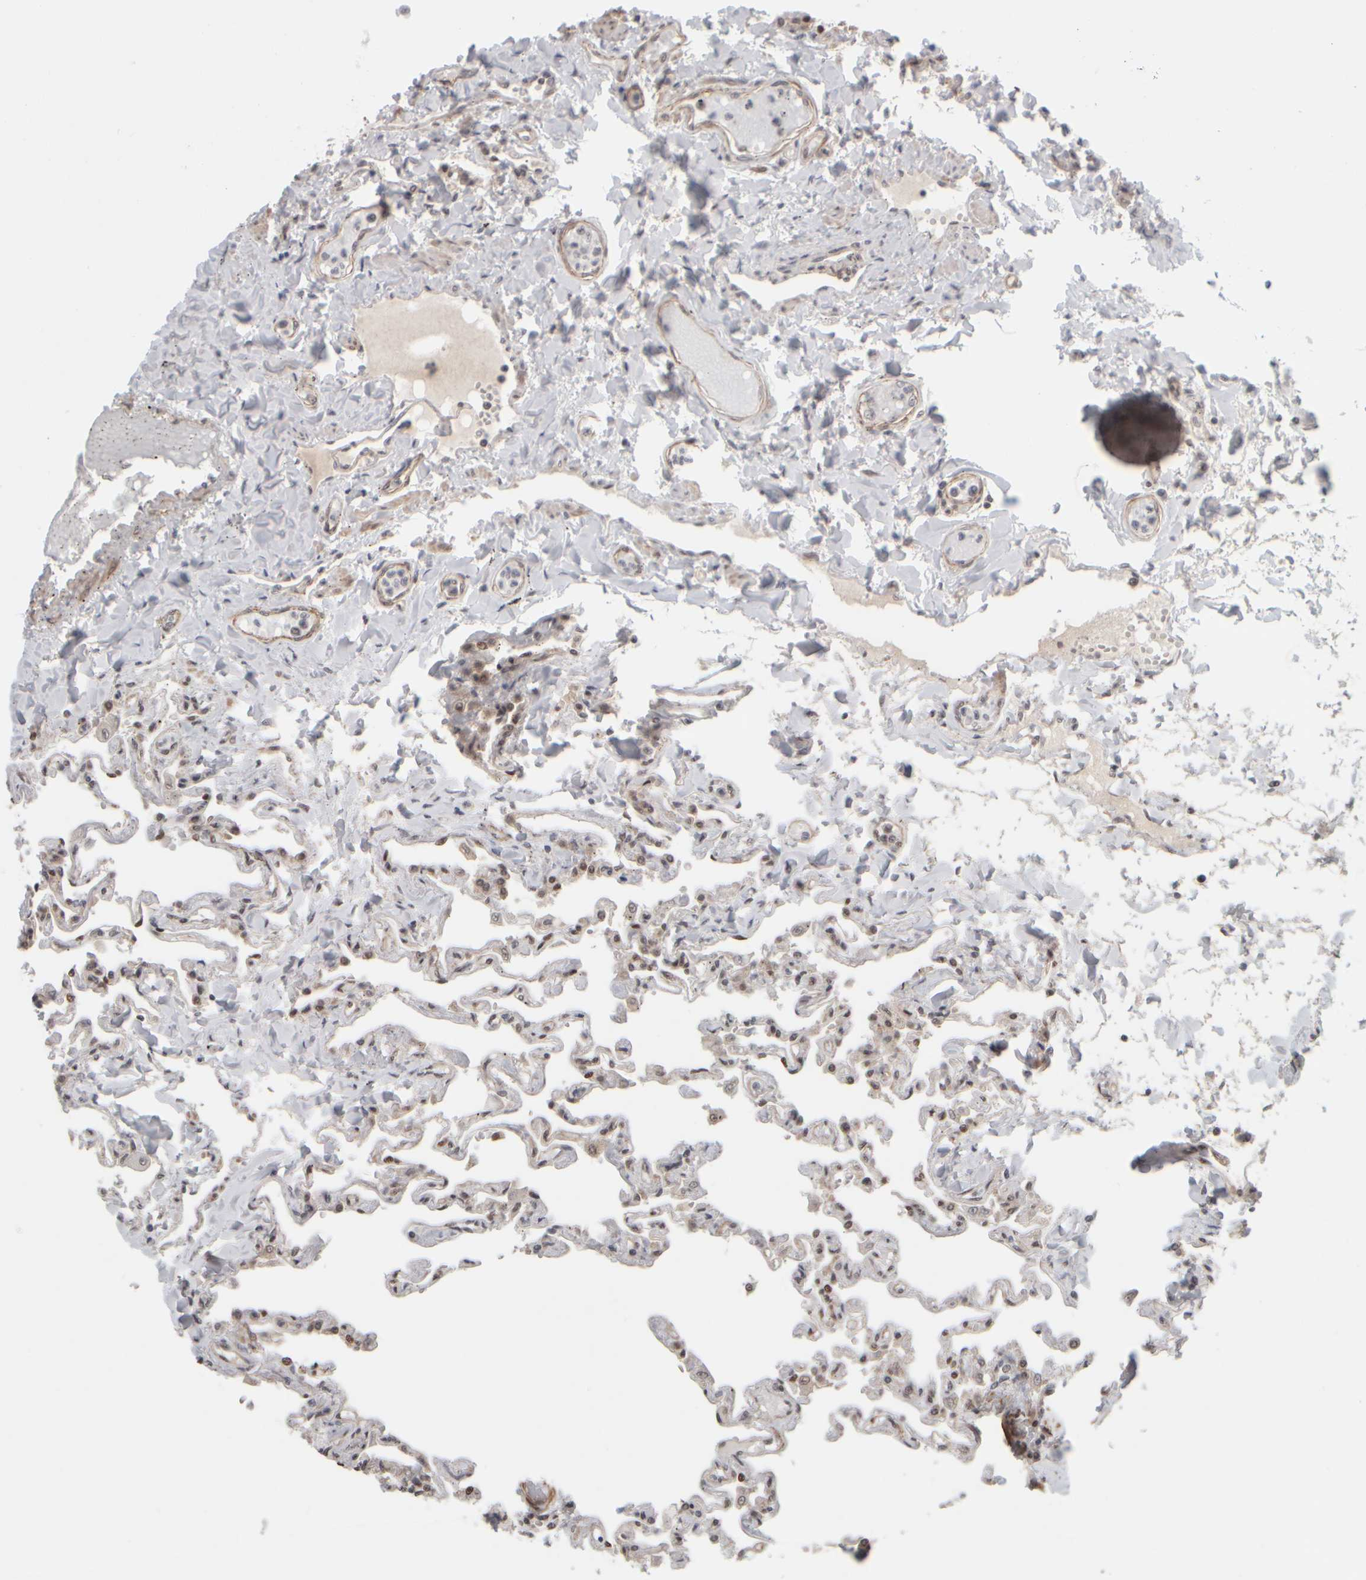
{"staining": {"intensity": "weak", "quantity": "25%-75%", "location": "cytoplasmic/membranous"}, "tissue": "lung", "cell_type": "Alveolar cells", "image_type": "normal", "snomed": [{"axis": "morphology", "description": "Normal tissue, NOS"}, {"axis": "topography", "description": "Lung"}], "caption": "Lung stained with a brown dye shows weak cytoplasmic/membranous positive positivity in about 25%-75% of alveolar cells.", "gene": "SYNRG", "patient": {"sex": "male", "age": 21}}